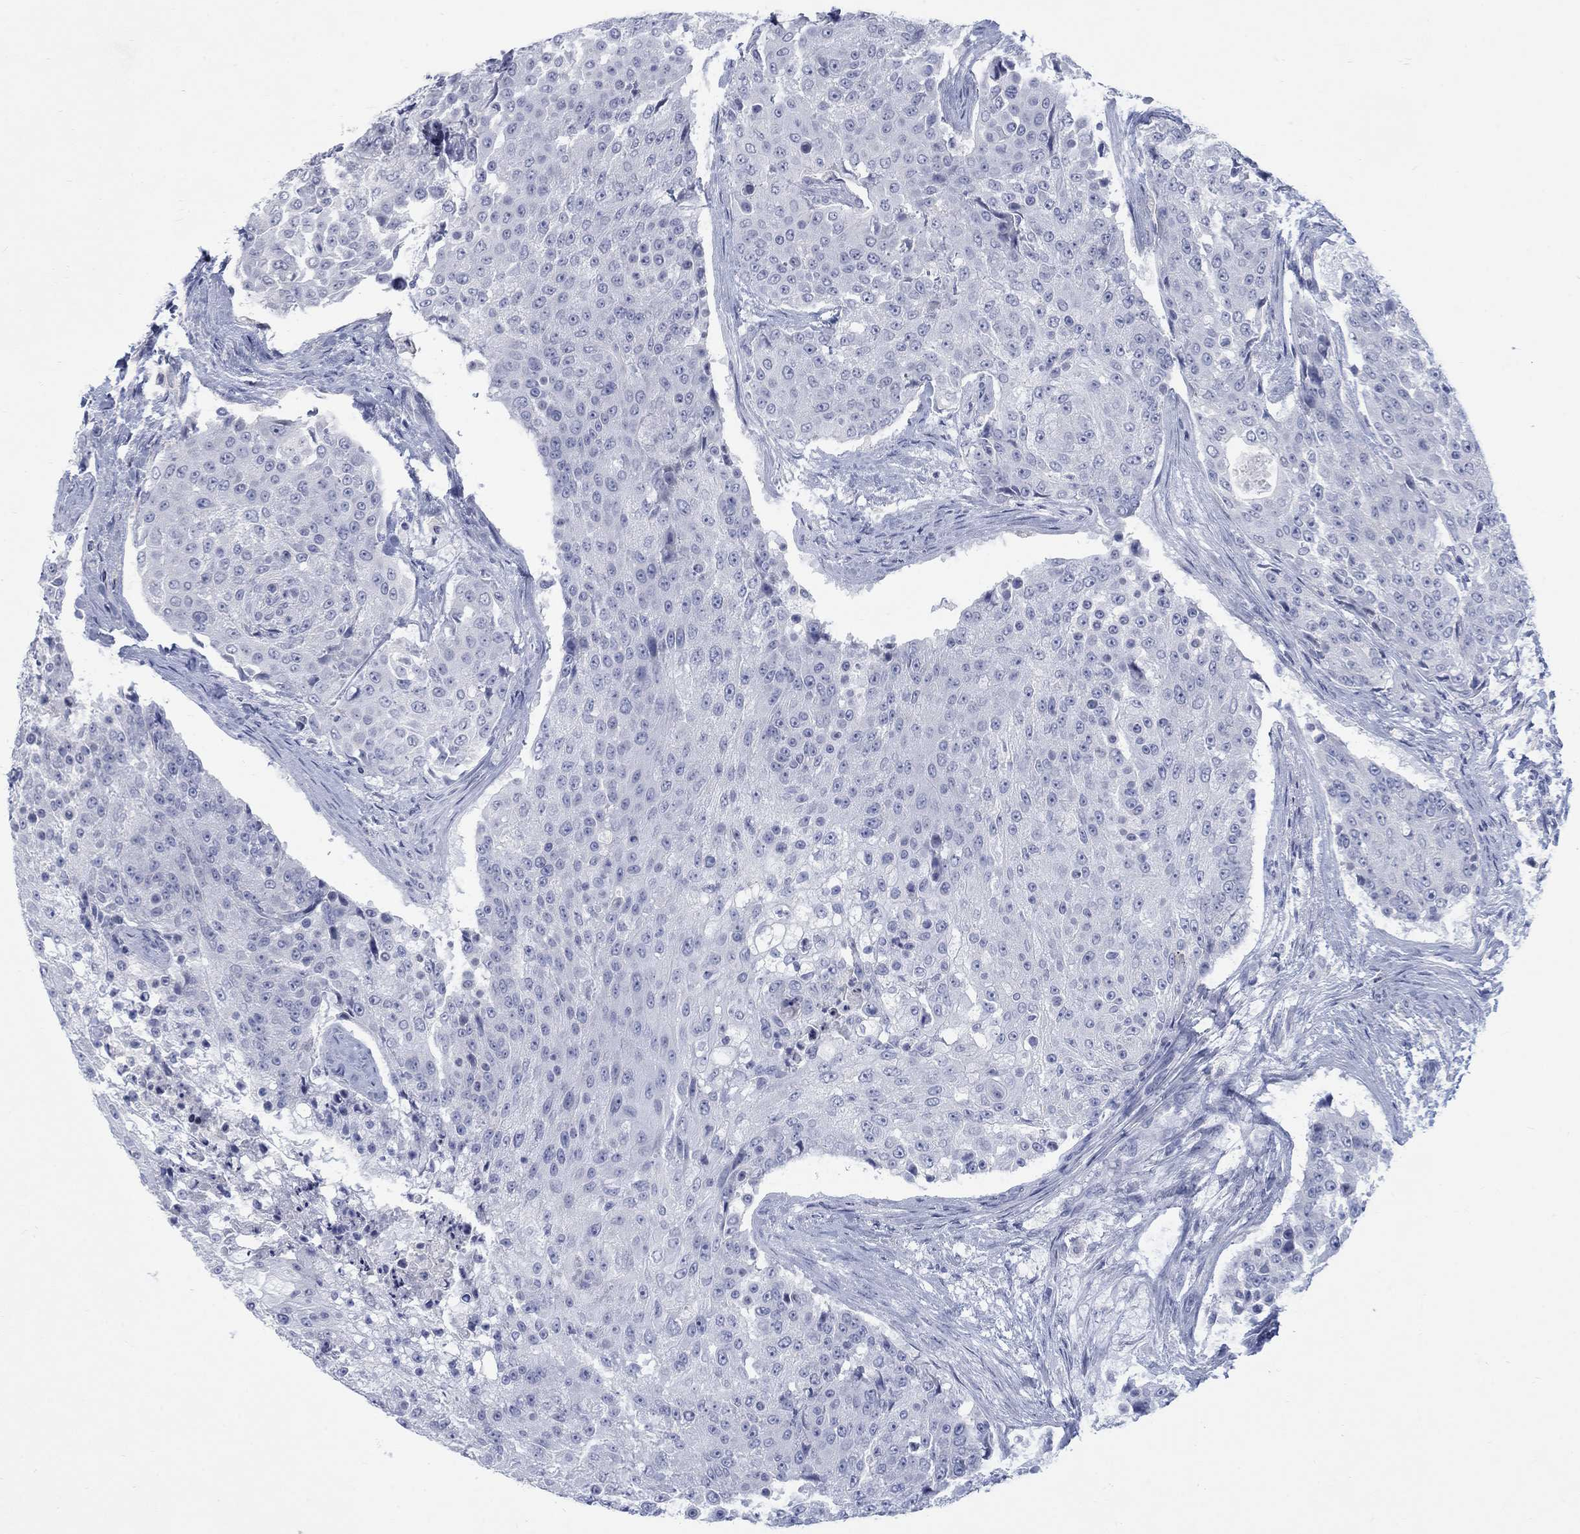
{"staining": {"intensity": "negative", "quantity": "none", "location": "none"}, "tissue": "urothelial cancer", "cell_type": "Tumor cells", "image_type": "cancer", "snomed": [{"axis": "morphology", "description": "Urothelial carcinoma, High grade"}, {"axis": "topography", "description": "Urinary bladder"}], "caption": "Immunohistochemistry (IHC) photomicrograph of human high-grade urothelial carcinoma stained for a protein (brown), which reveals no positivity in tumor cells.", "gene": "RFTN2", "patient": {"sex": "female", "age": 63}}